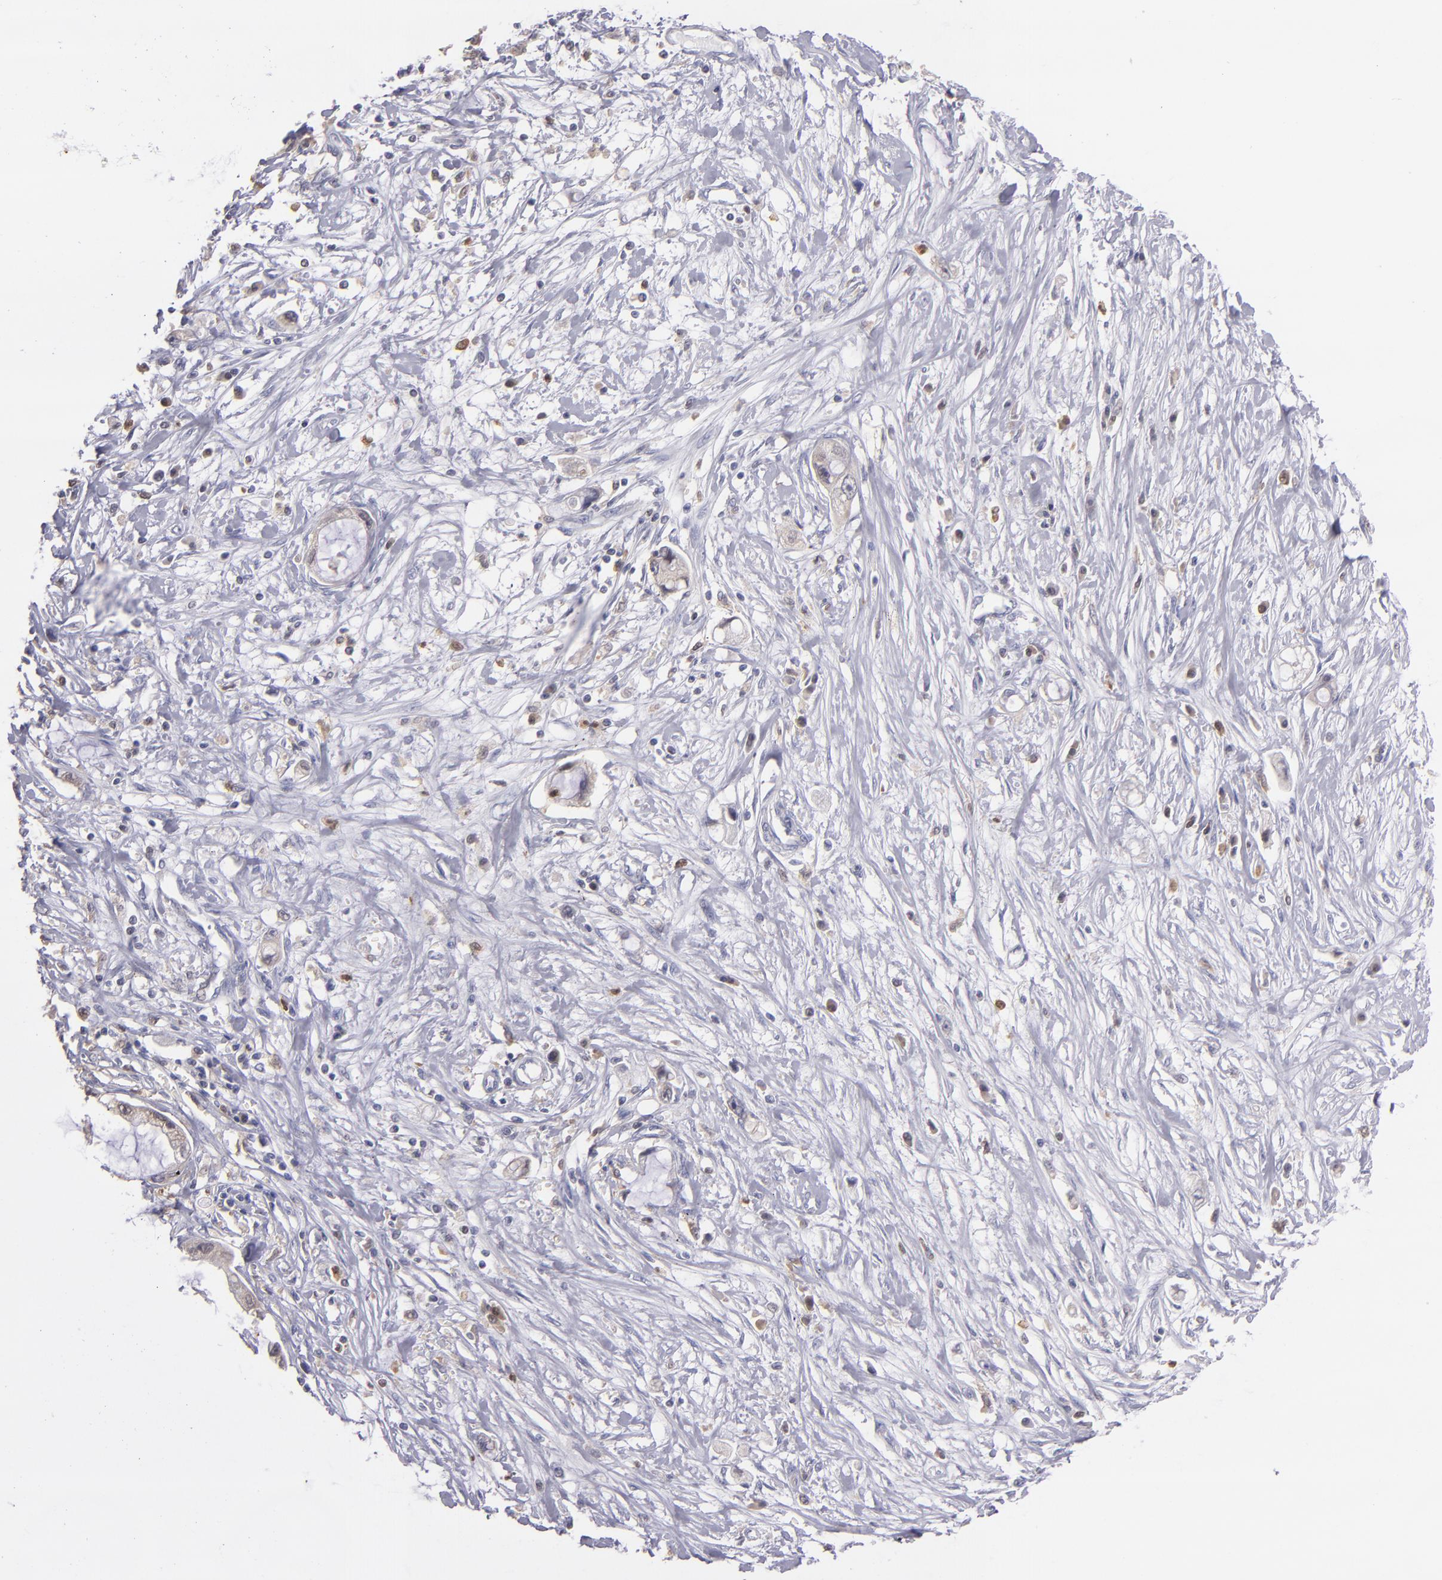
{"staining": {"intensity": "negative", "quantity": "none", "location": "none"}, "tissue": "pancreatic cancer", "cell_type": "Tumor cells", "image_type": "cancer", "snomed": [{"axis": "morphology", "description": "Adenocarcinoma, NOS"}, {"axis": "topography", "description": "Pancreas"}, {"axis": "topography", "description": "Stomach, upper"}], "caption": "IHC of pancreatic adenocarcinoma exhibits no expression in tumor cells.", "gene": "PRKCD", "patient": {"sex": "male", "age": 77}}